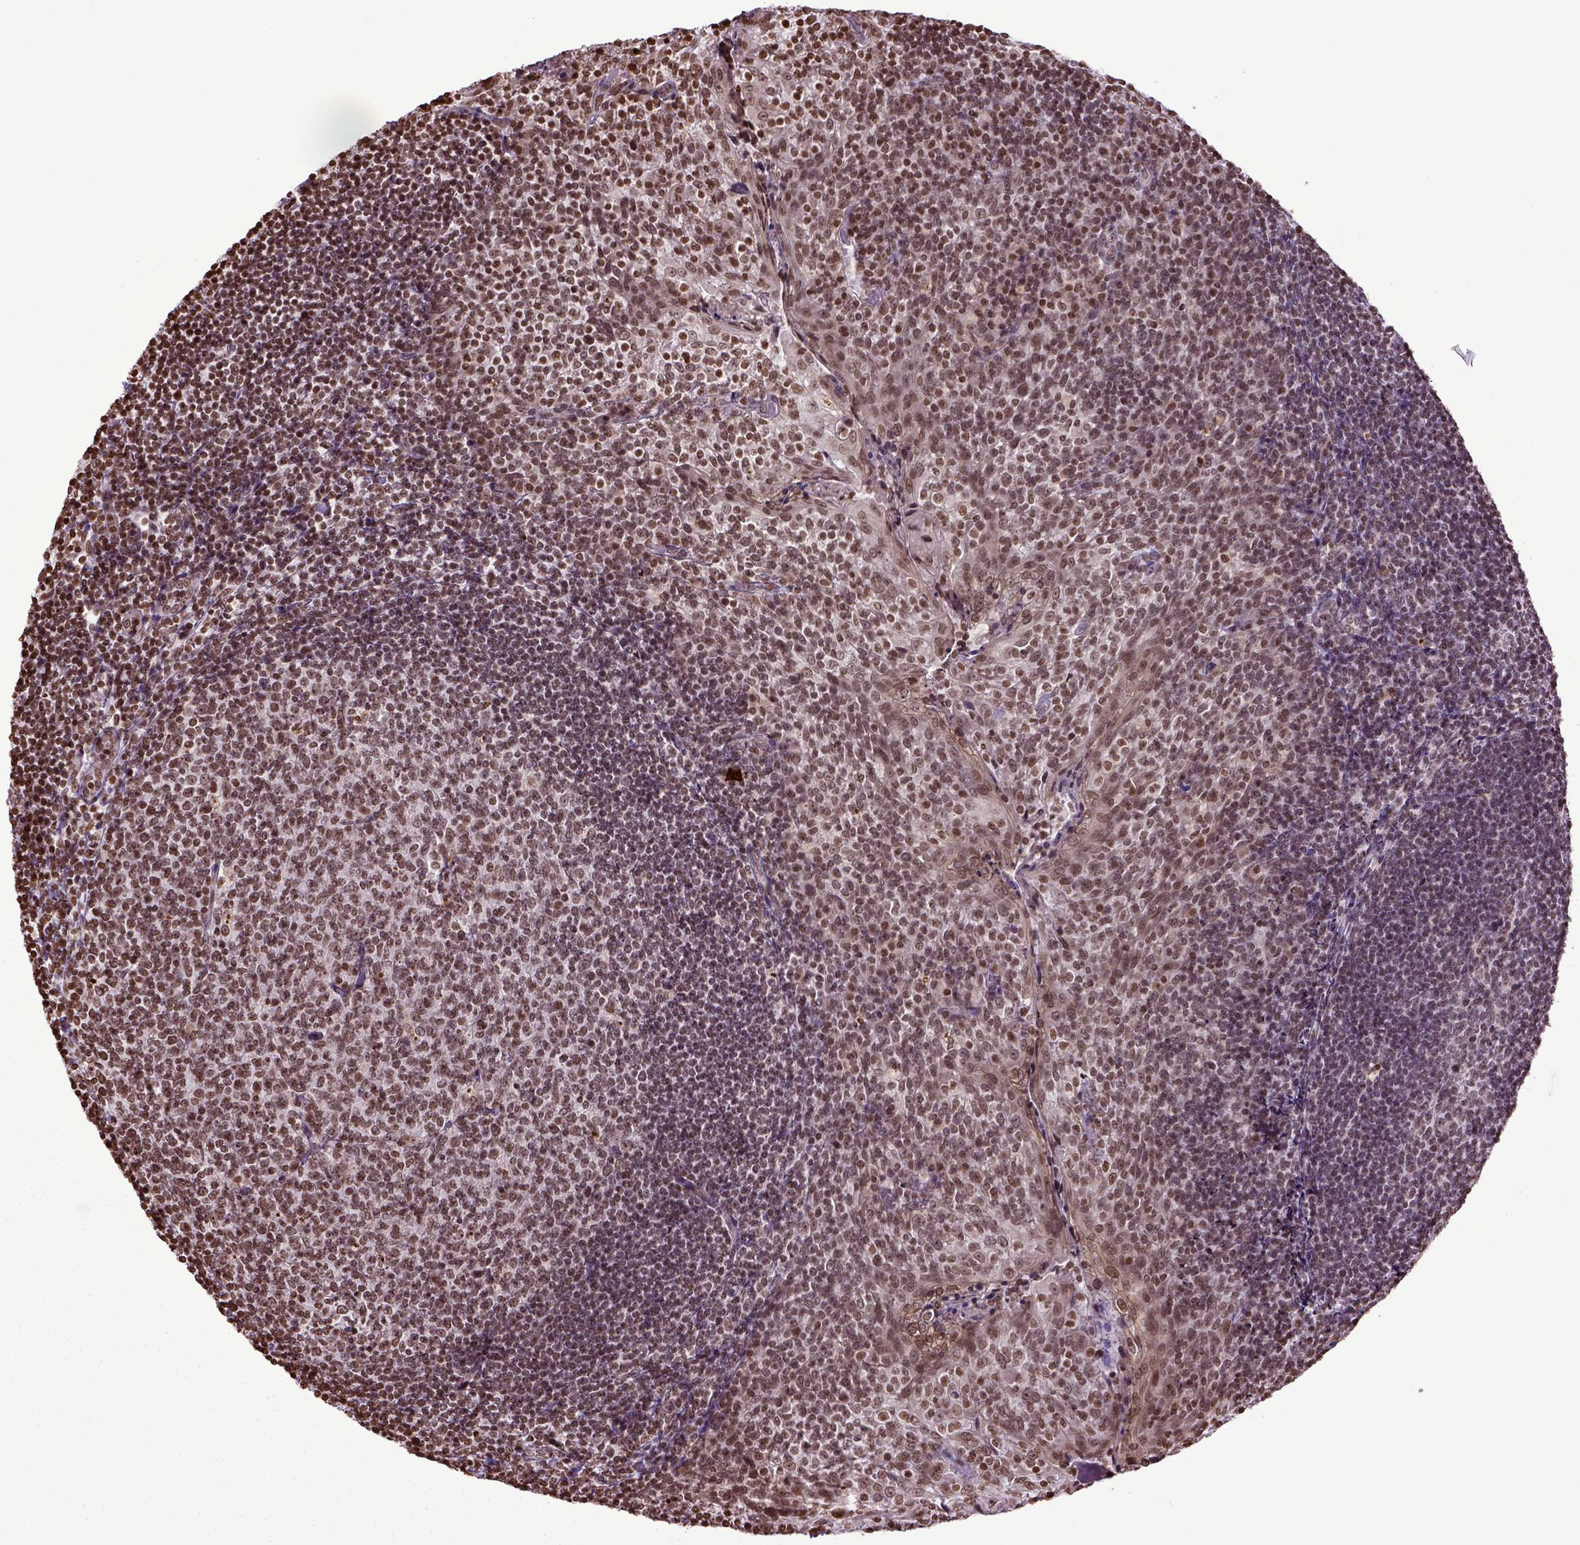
{"staining": {"intensity": "moderate", "quantity": ">75%", "location": "nuclear"}, "tissue": "tonsil", "cell_type": "Germinal center cells", "image_type": "normal", "snomed": [{"axis": "morphology", "description": "Normal tissue, NOS"}, {"axis": "topography", "description": "Tonsil"}], "caption": "Approximately >75% of germinal center cells in unremarkable tonsil display moderate nuclear protein staining as visualized by brown immunohistochemical staining.", "gene": "ZNF75D", "patient": {"sex": "female", "age": 10}}